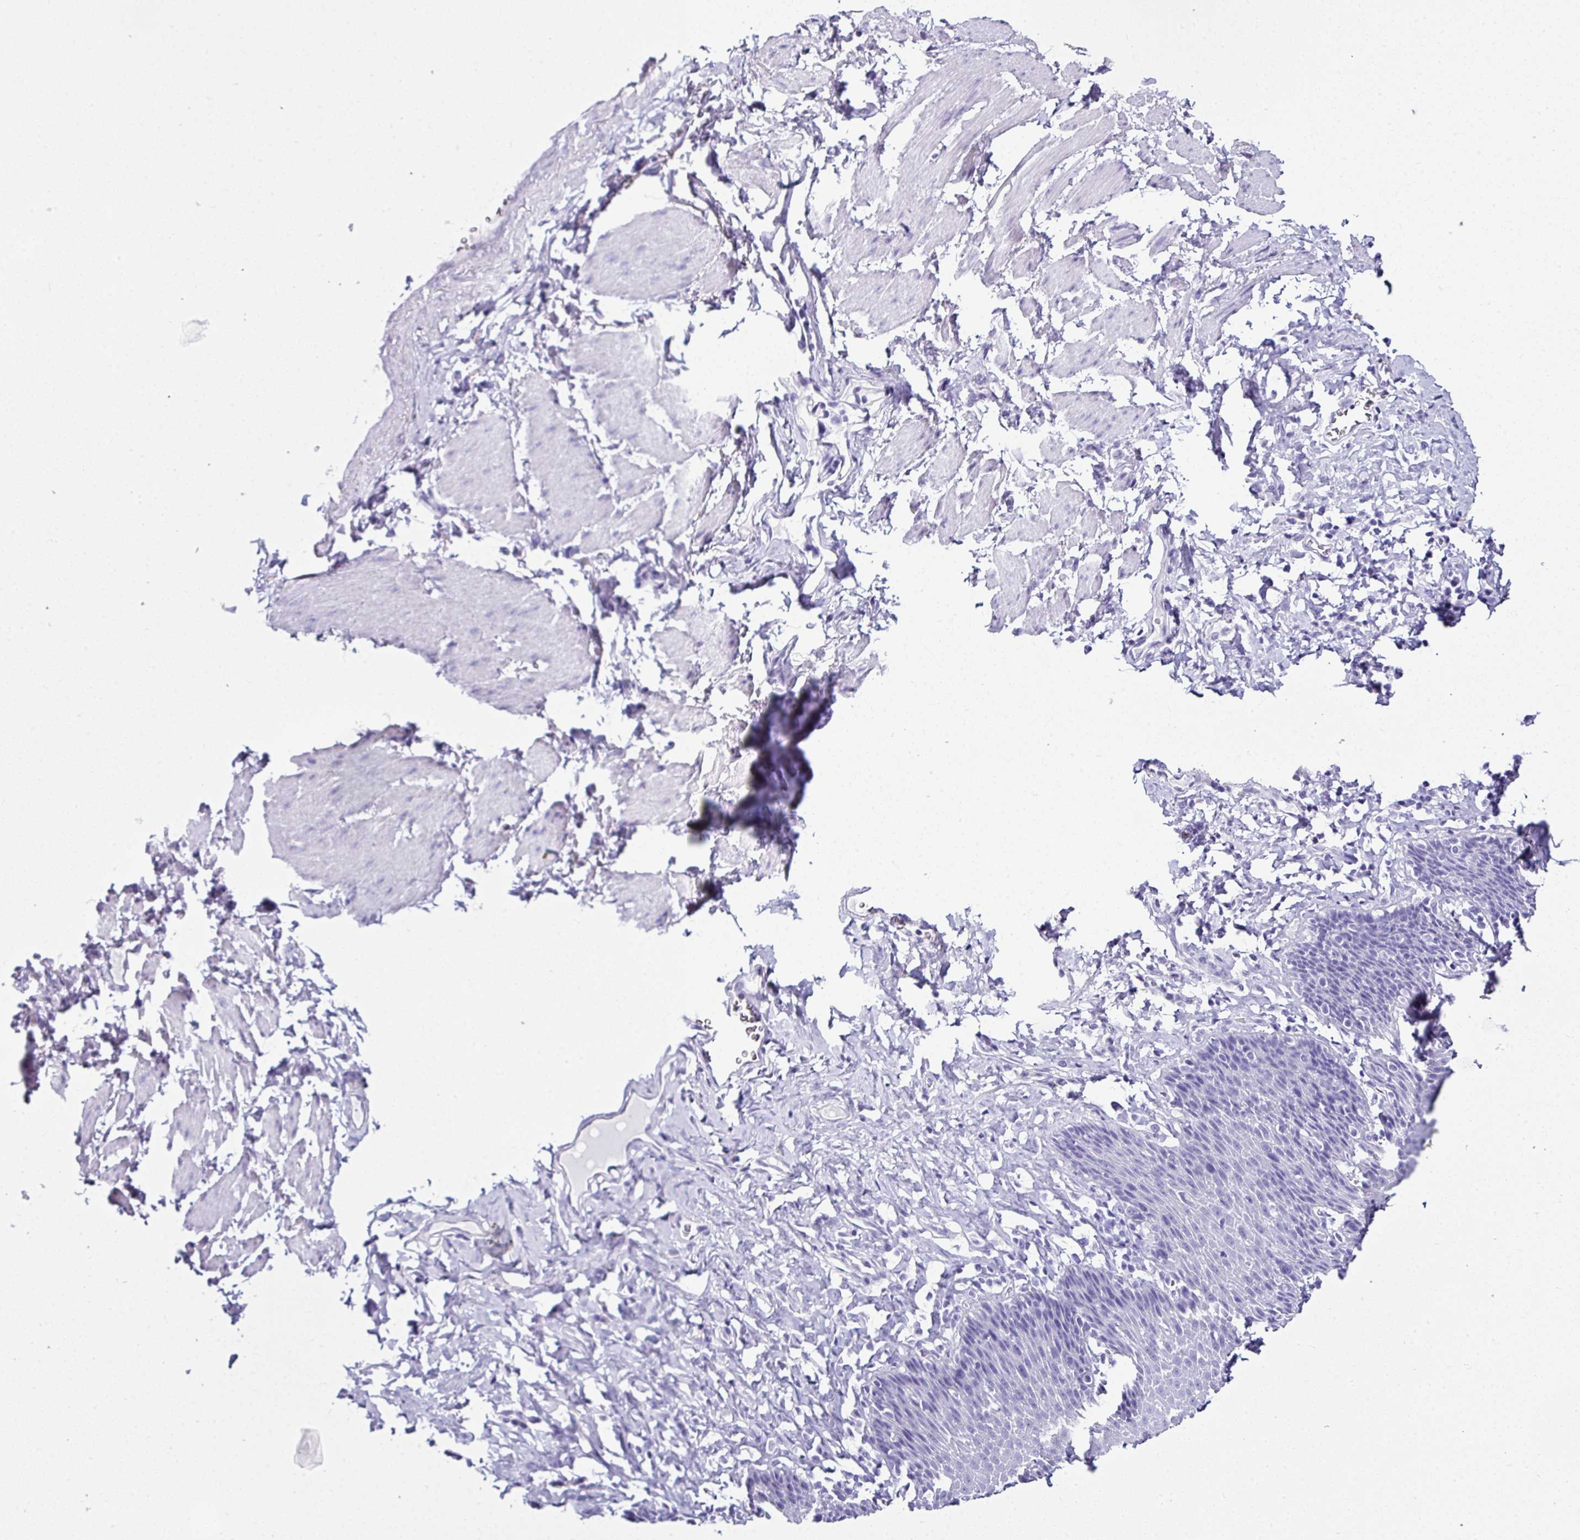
{"staining": {"intensity": "negative", "quantity": "none", "location": "none"}, "tissue": "esophagus", "cell_type": "Squamous epithelial cells", "image_type": "normal", "snomed": [{"axis": "morphology", "description": "Normal tissue, NOS"}, {"axis": "topography", "description": "Esophagus"}], "caption": "This is a image of IHC staining of benign esophagus, which shows no expression in squamous epithelial cells.", "gene": "NAPSA", "patient": {"sex": "female", "age": 61}}